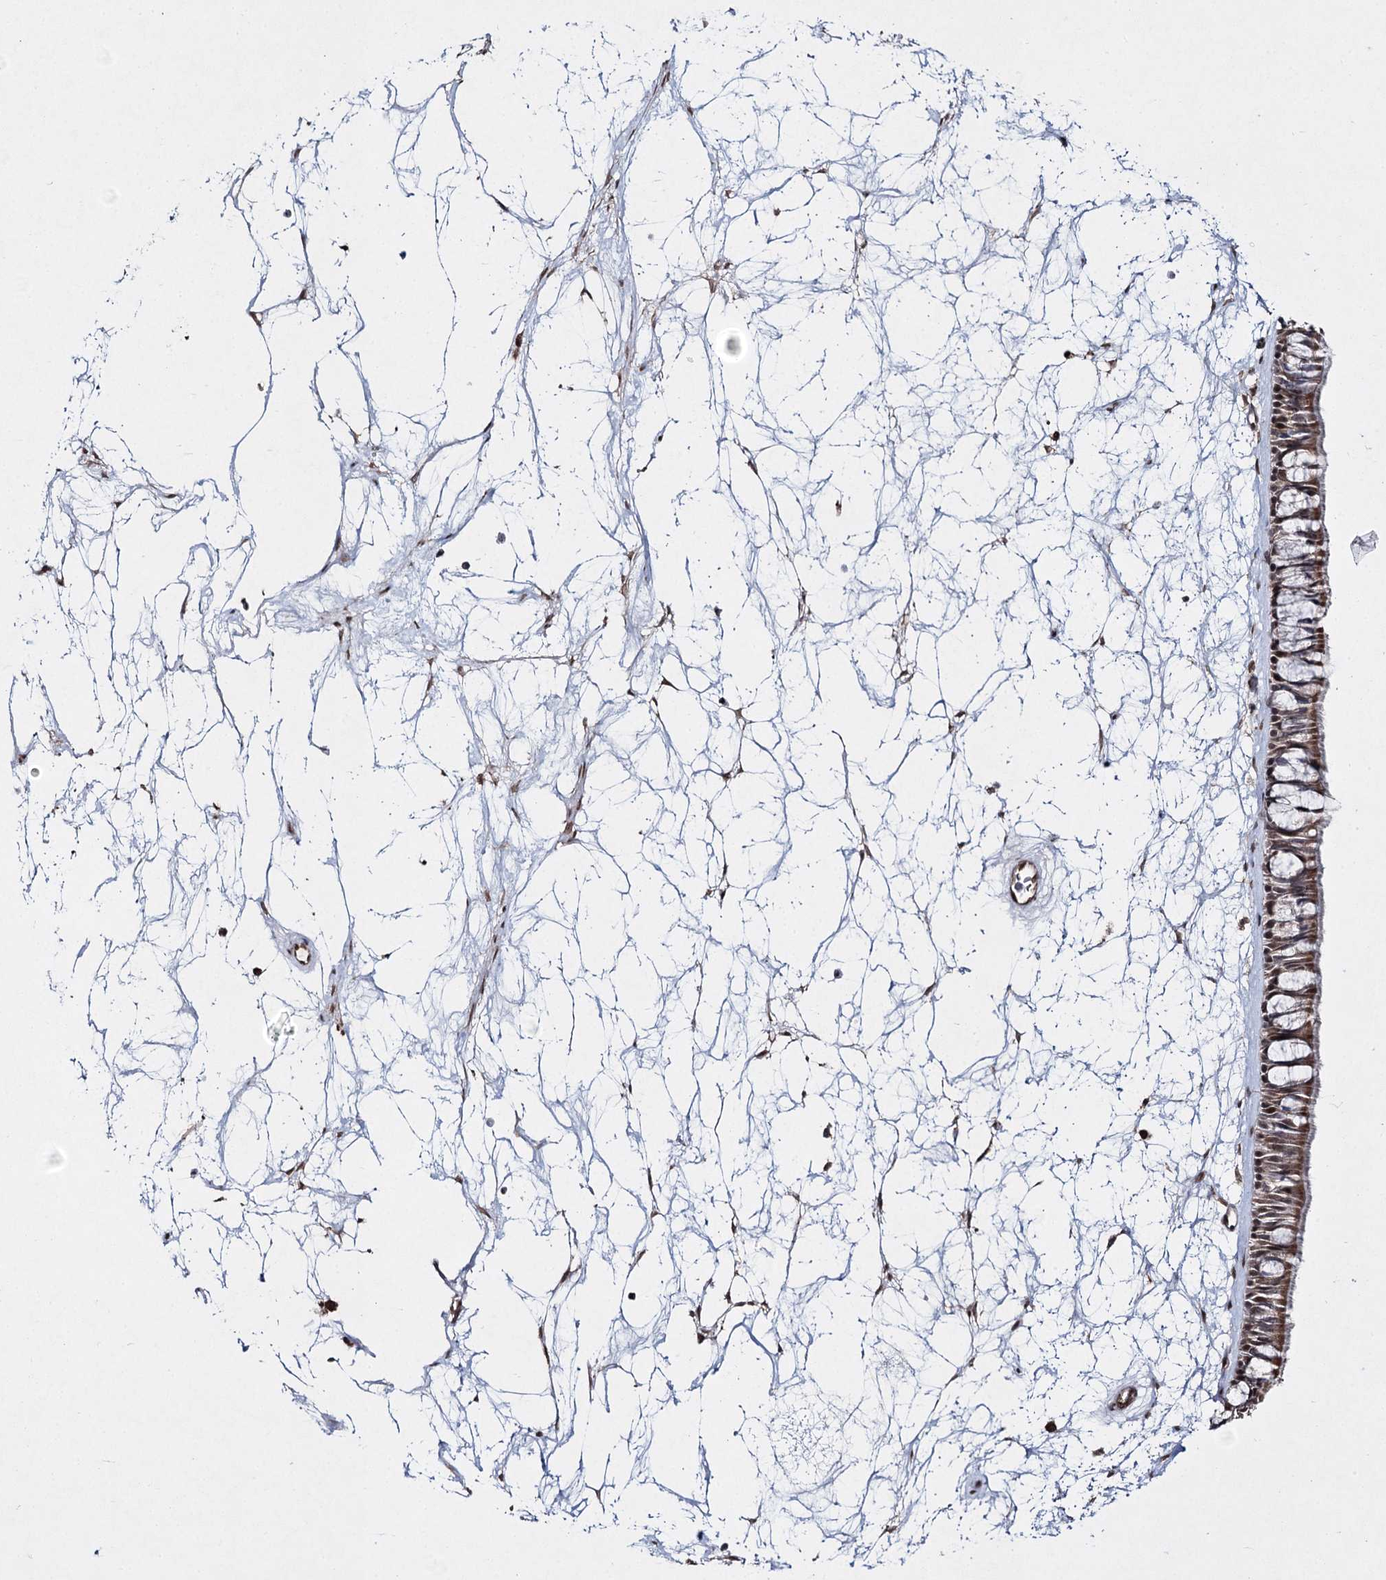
{"staining": {"intensity": "moderate", "quantity": ">75%", "location": "cytoplasmic/membranous,nuclear"}, "tissue": "nasopharynx", "cell_type": "Respiratory epithelial cells", "image_type": "normal", "snomed": [{"axis": "morphology", "description": "Normal tissue, NOS"}, {"axis": "topography", "description": "Nasopharynx"}], "caption": "Immunohistochemical staining of normal human nasopharynx shows >75% levels of moderate cytoplasmic/membranous,nuclear protein staining in approximately >75% of respiratory epithelial cells. Immunohistochemistry stains the protein of interest in brown and the nuclei are stained blue.", "gene": "TRNT1", "patient": {"sex": "male", "age": 64}}